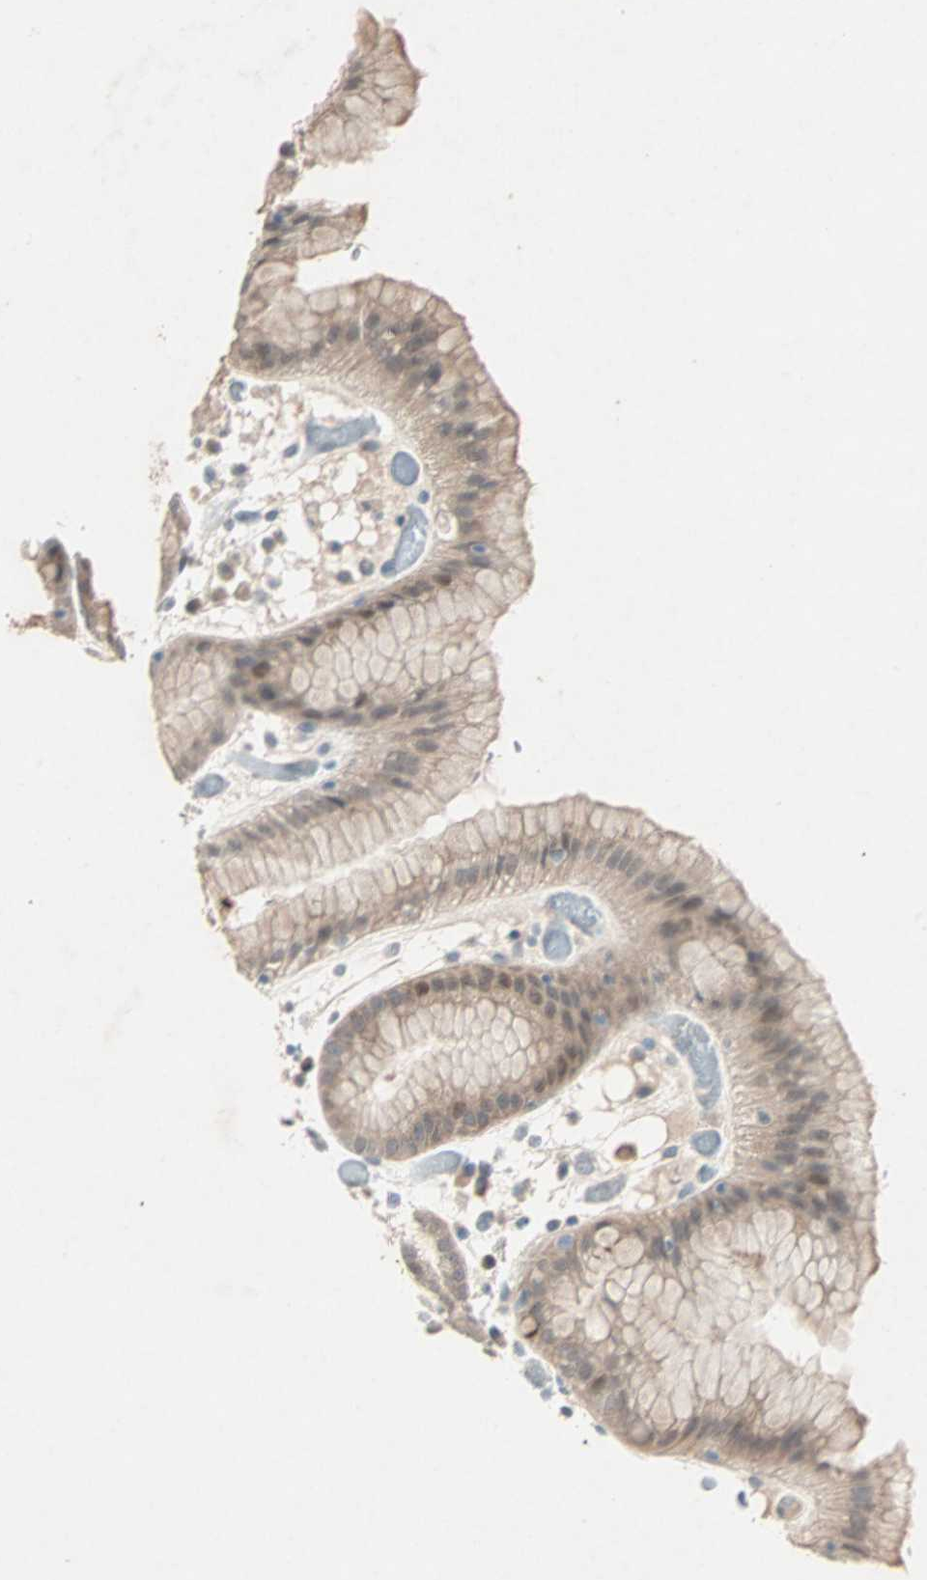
{"staining": {"intensity": "strong", "quantity": ">75%", "location": "cytoplasmic/membranous,nuclear"}, "tissue": "stomach", "cell_type": "Glandular cells", "image_type": "normal", "snomed": [{"axis": "morphology", "description": "Normal tissue, NOS"}, {"axis": "topography", "description": "Stomach"}, {"axis": "topography", "description": "Stomach, lower"}], "caption": "The photomicrograph exhibits staining of unremarkable stomach, revealing strong cytoplasmic/membranous,nuclear protein staining (brown color) within glandular cells.", "gene": "RTL6", "patient": {"sex": "female", "age": 75}}